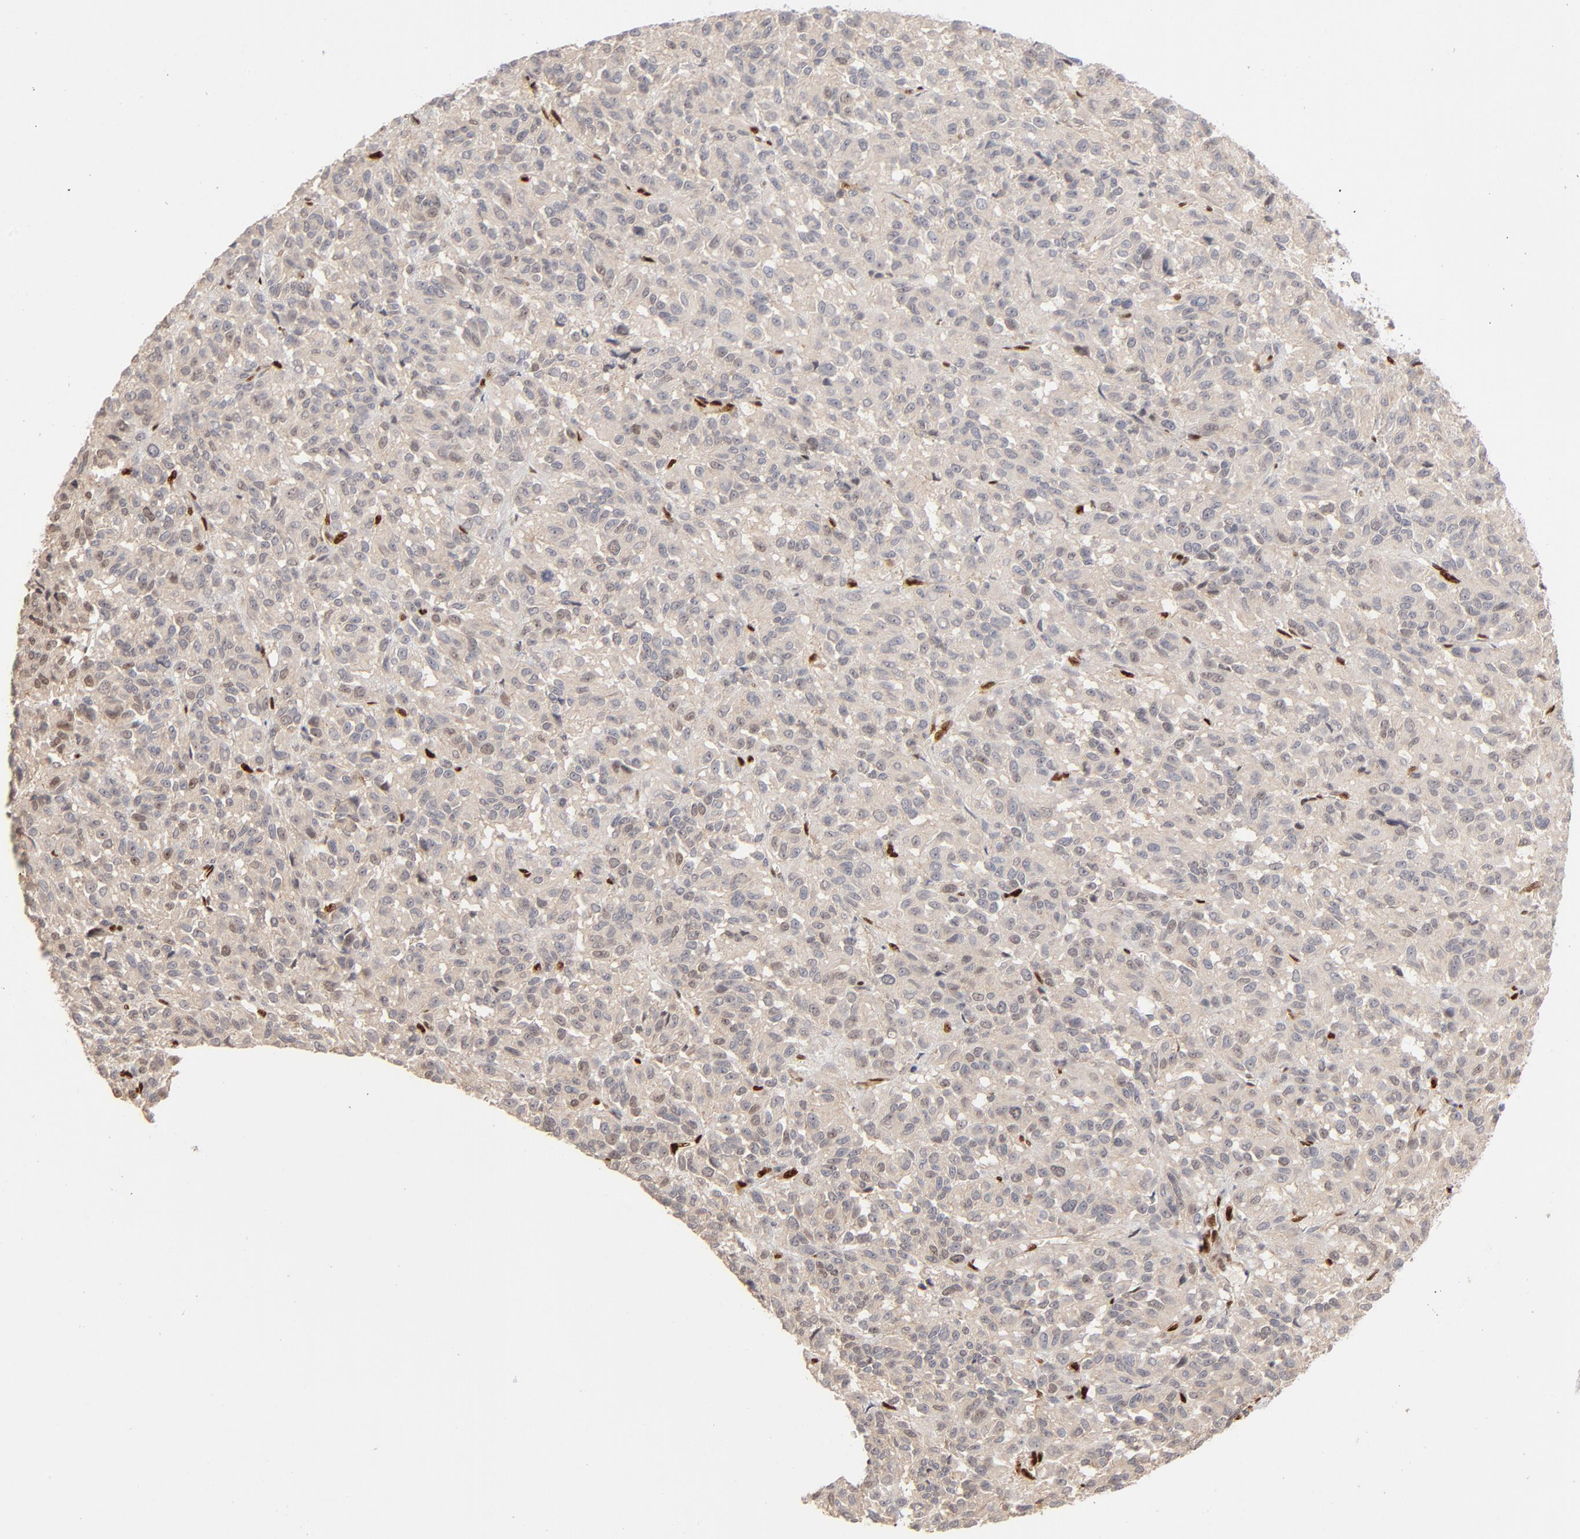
{"staining": {"intensity": "weak", "quantity": "<25%", "location": "nuclear"}, "tissue": "melanoma", "cell_type": "Tumor cells", "image_type": "cancer", "snomed": [{"axis": "morphology", "description": "Malignant melanoma, Metastatic site"}, {"axis": "topography", "description": "Lung"}], "caption": "The micrograph exhibits no significant expression in tumor cells of melanoma.", "gene": "NFIB", "patient": {"sex": "male", "age": 64}}